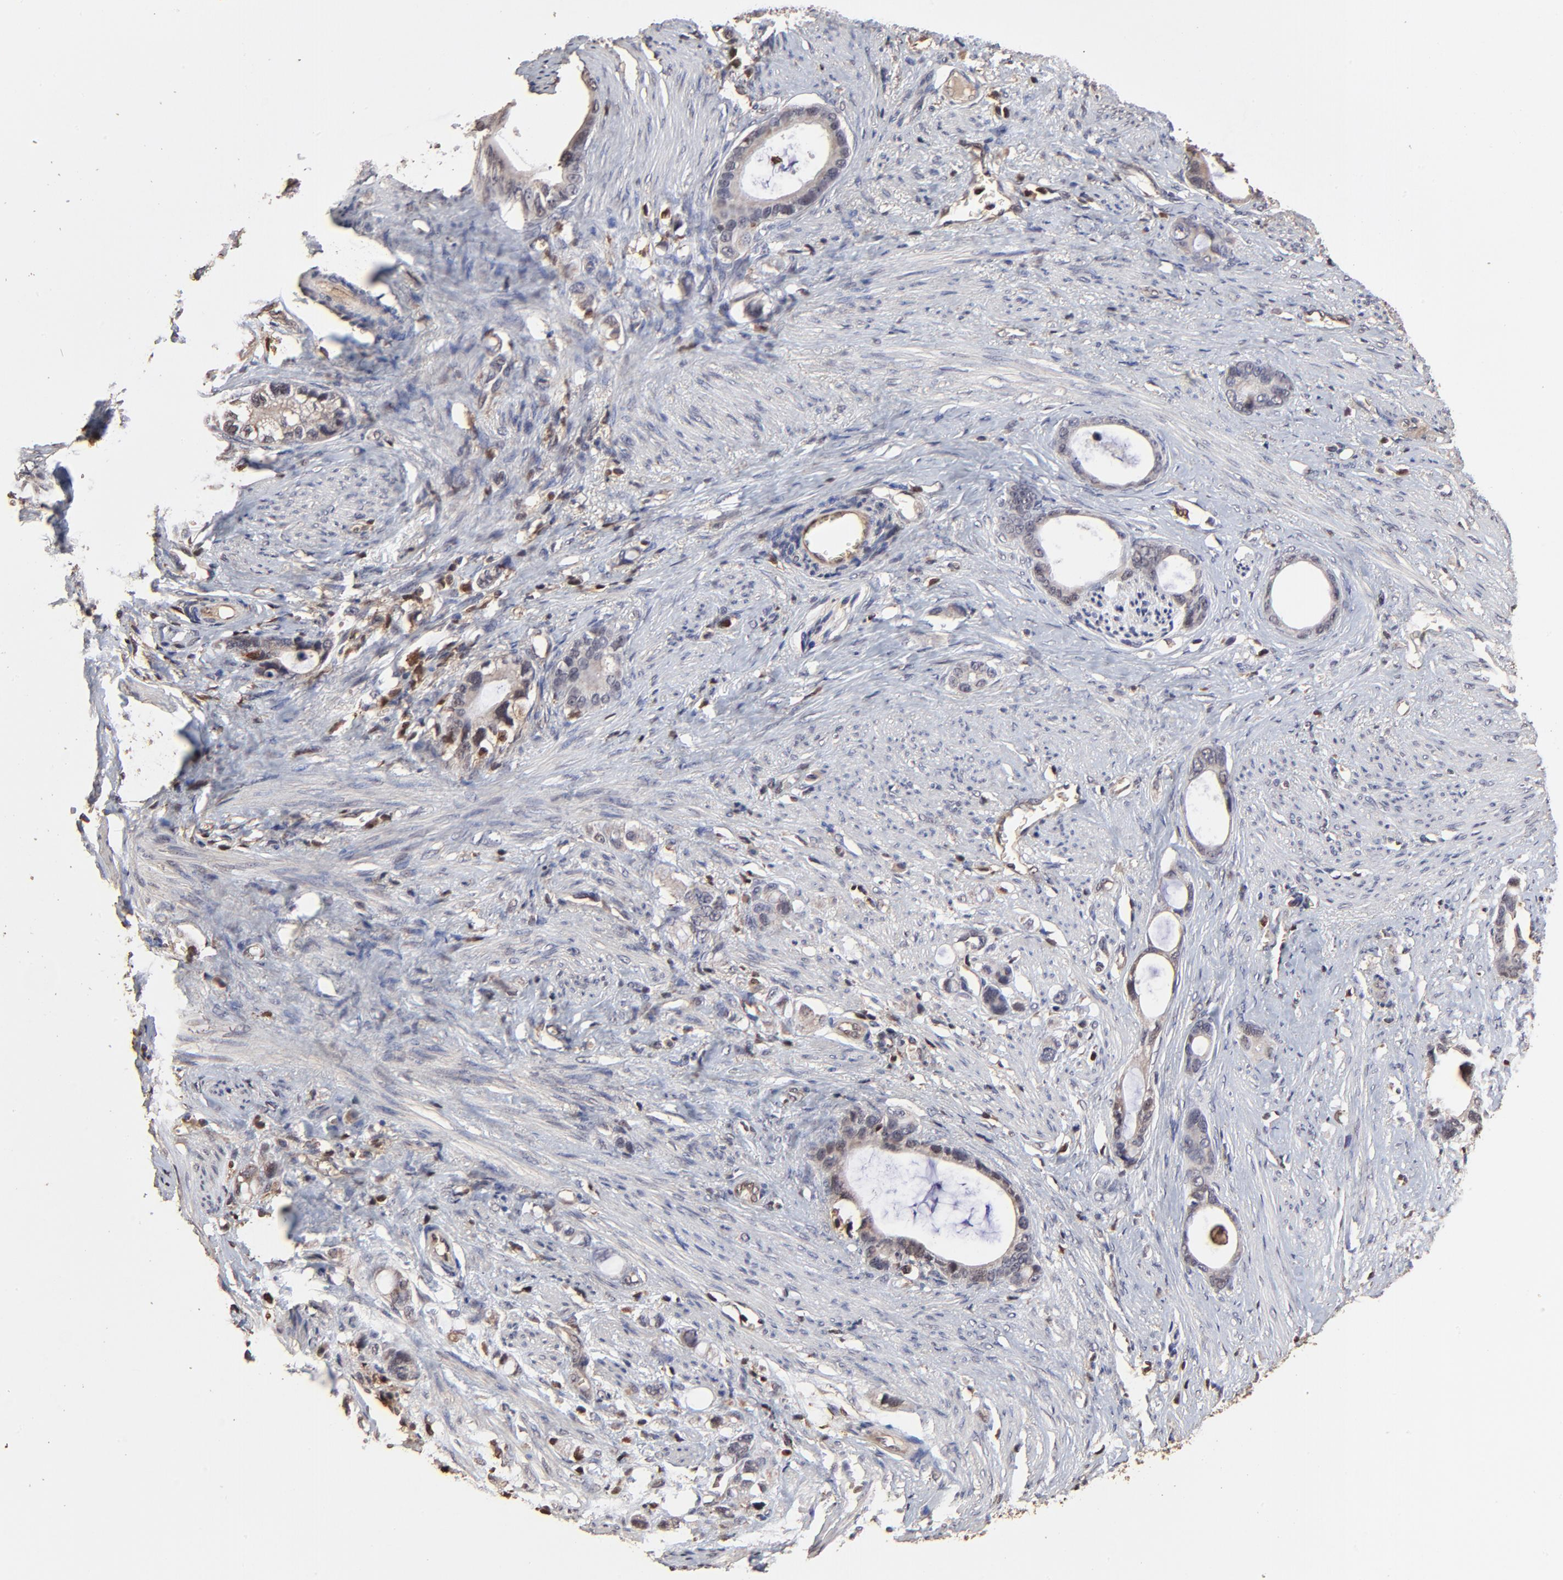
{"staining": {"intensity": "negative", "quantity": "none", "location": "none"}, "tissue": "stomach cancer", "cell_type": "Tumor cells", "image_type": "cancer", "snomed": [{"axis": "morphology", "description": "Adenocarcinoma, NOS"}, {"axis": "topography", "description": "Stomach"}], "caption": "Adenocarcinoma (stomach) was stained to show a protein in brown. There is no significant expression in tumor cells. Brightfield microscopy of immunohistochemistry stained with DAB (3,3'-diaminobenzidine) (brown) and hematoxylin (blue), captured at high magnification.", "gene": "CASP1", "patient": {"sex": "female", "age": 75}}